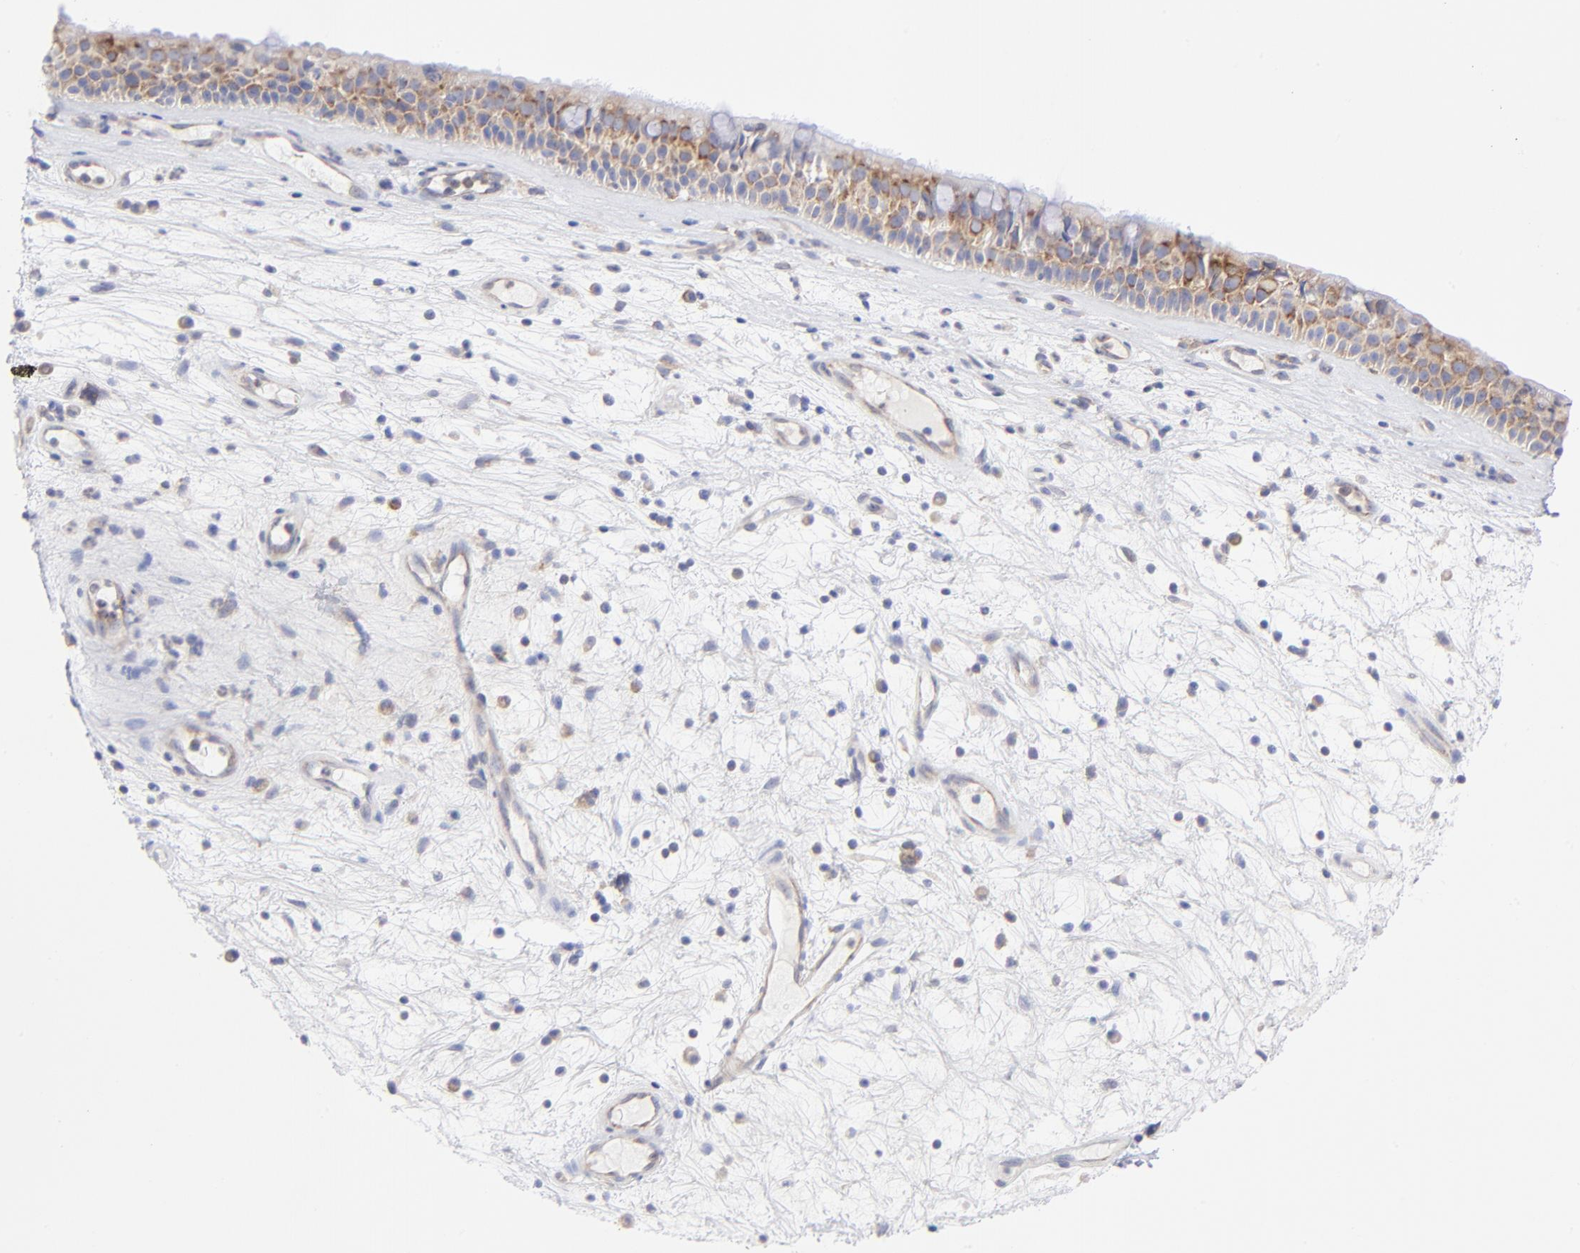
{"staining": {"intensity": "strong", "quantity": ">75%", "location": "cytoplasmic/membranous"}, "tissue": "nasopharynx", "cell_type": "Respiratory epithelial cells", "image_type": "normal", "snomed": [{"axis": "morphology", "description": "Normal tissue, NOS"}, {"axis": "topography", "description": "Nasopharynx"}], "caption": "Brown immunohistochemical staining in normal nasopharynx exhibits strong cytoplasmic/membranous staining in approximately >75% of respiratory epithelial cells.", "gene": "EIF2AK2", "patient": {"sex": "female", "age": 78}}